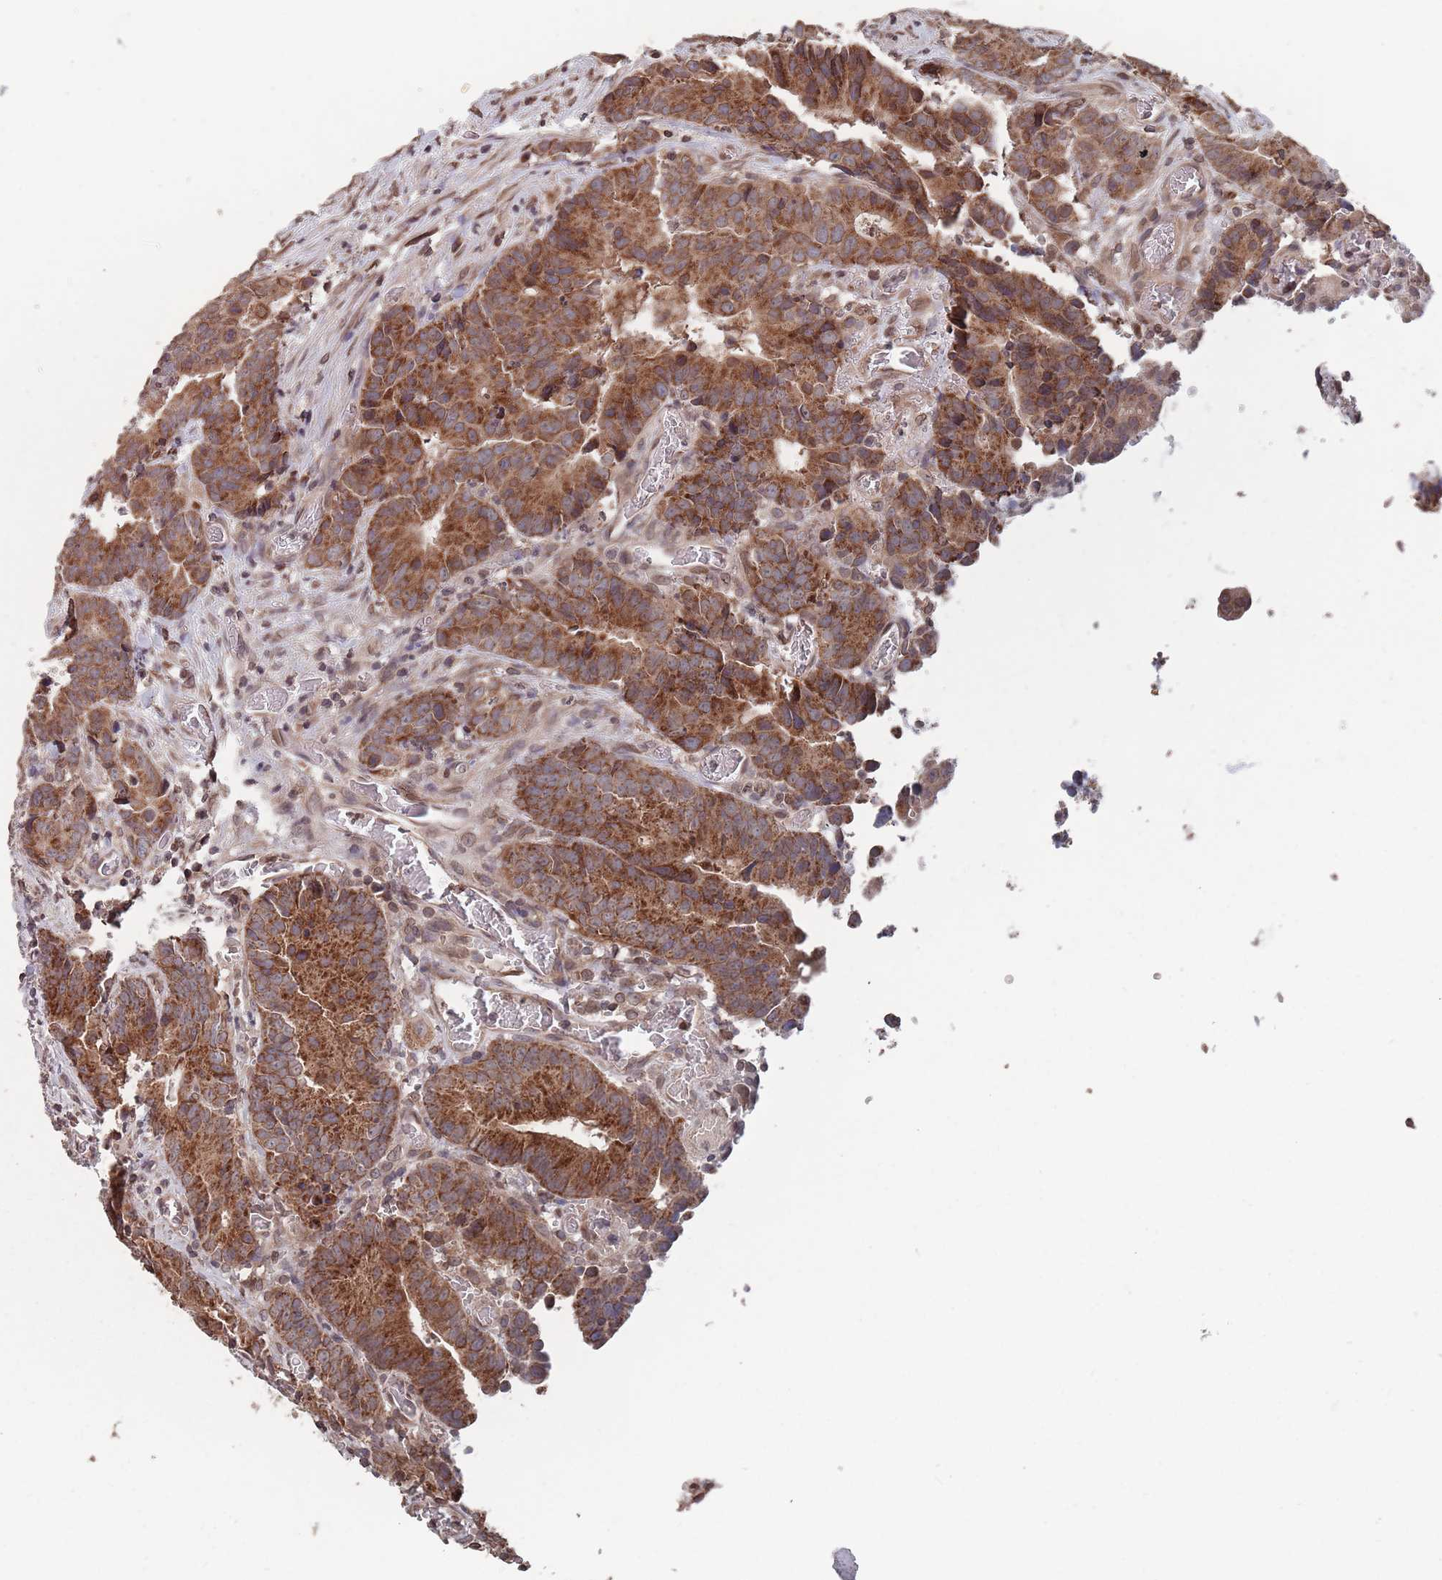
{"staining": {"intensity": "moderate", "quantity": ">75%", "location": "cytoplasmic/membranous"}, "tissue": "colorectal cancer", "cell_type": "Tumor cells", "image_type": "cancer", "snomed": [{"axis": "morphology", "description": "Adenocarcinoma, NOS"}, {"axis": "topography", "description": "Colon"}], "caption": "About >75% of tumor cells in human colorectal cancer (adenocarcinoma) display moderate cytoplasmic/membranous protein expression as visualized by brown immunohistochemical staining.", "gene": "SDHAF3", "patient": {"sex": "female", "age": 57}}